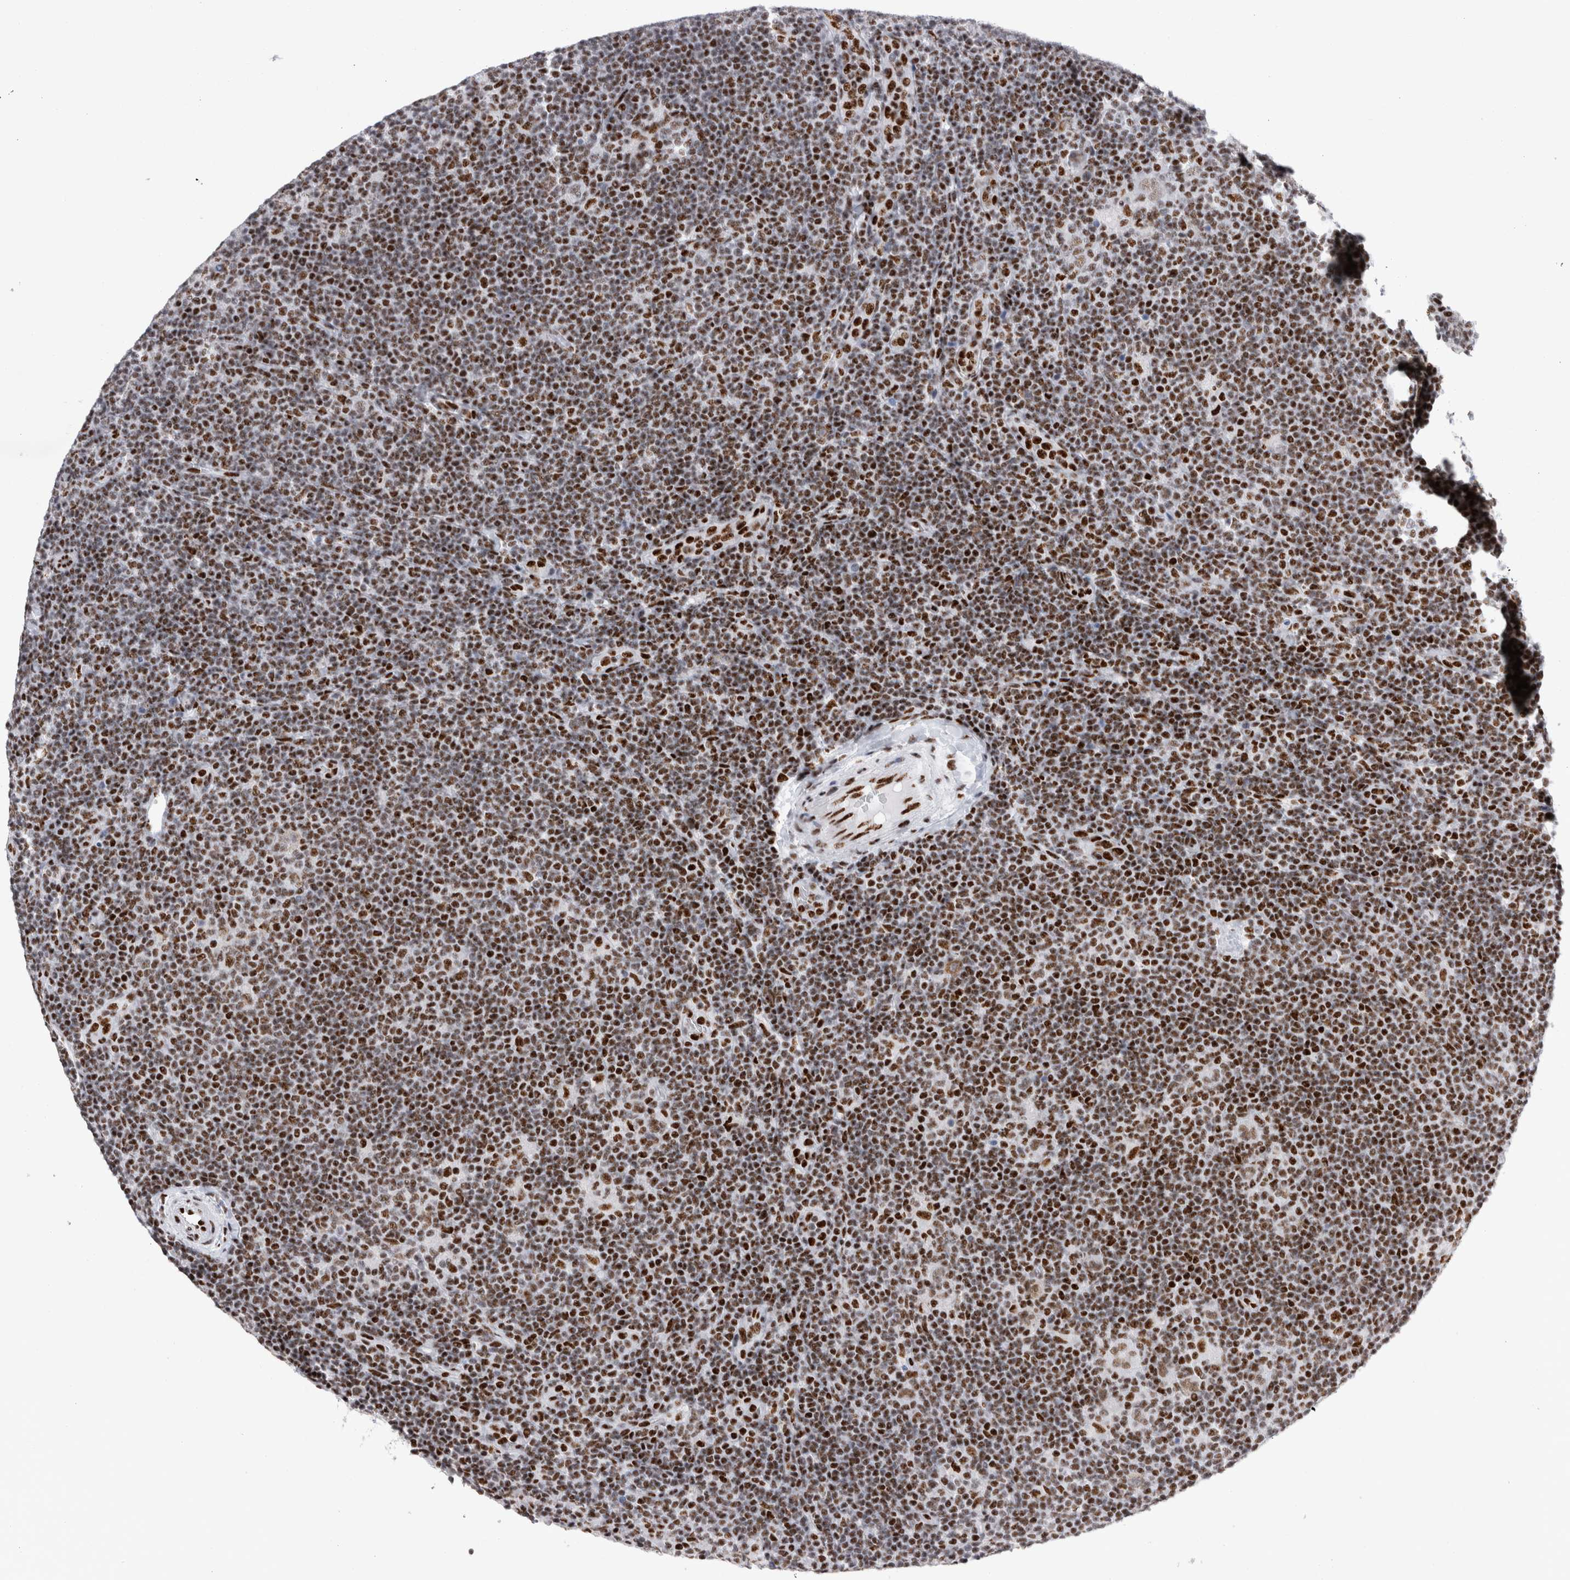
{"staining": {"intensity": "moderate", "quantity": ">75%", "location": "nuclear"}, "tissue": "lymphoma", "cell_type": "Tumor cells", "image_type": "cancer", "snomed": [{"axis": "morphology", "description": "Hodgkin's disease, NOS"}, {"axis": "topography", "description": "Lymph node"}], "caption": "Immunohistochemistry (DAB) staining of Hodgkin's disease reveals moderate nuclear protein staining in approximately >75% of tumor cells.", "gene": "RBM6", "patient": {"sex": "female", "age": 57}}